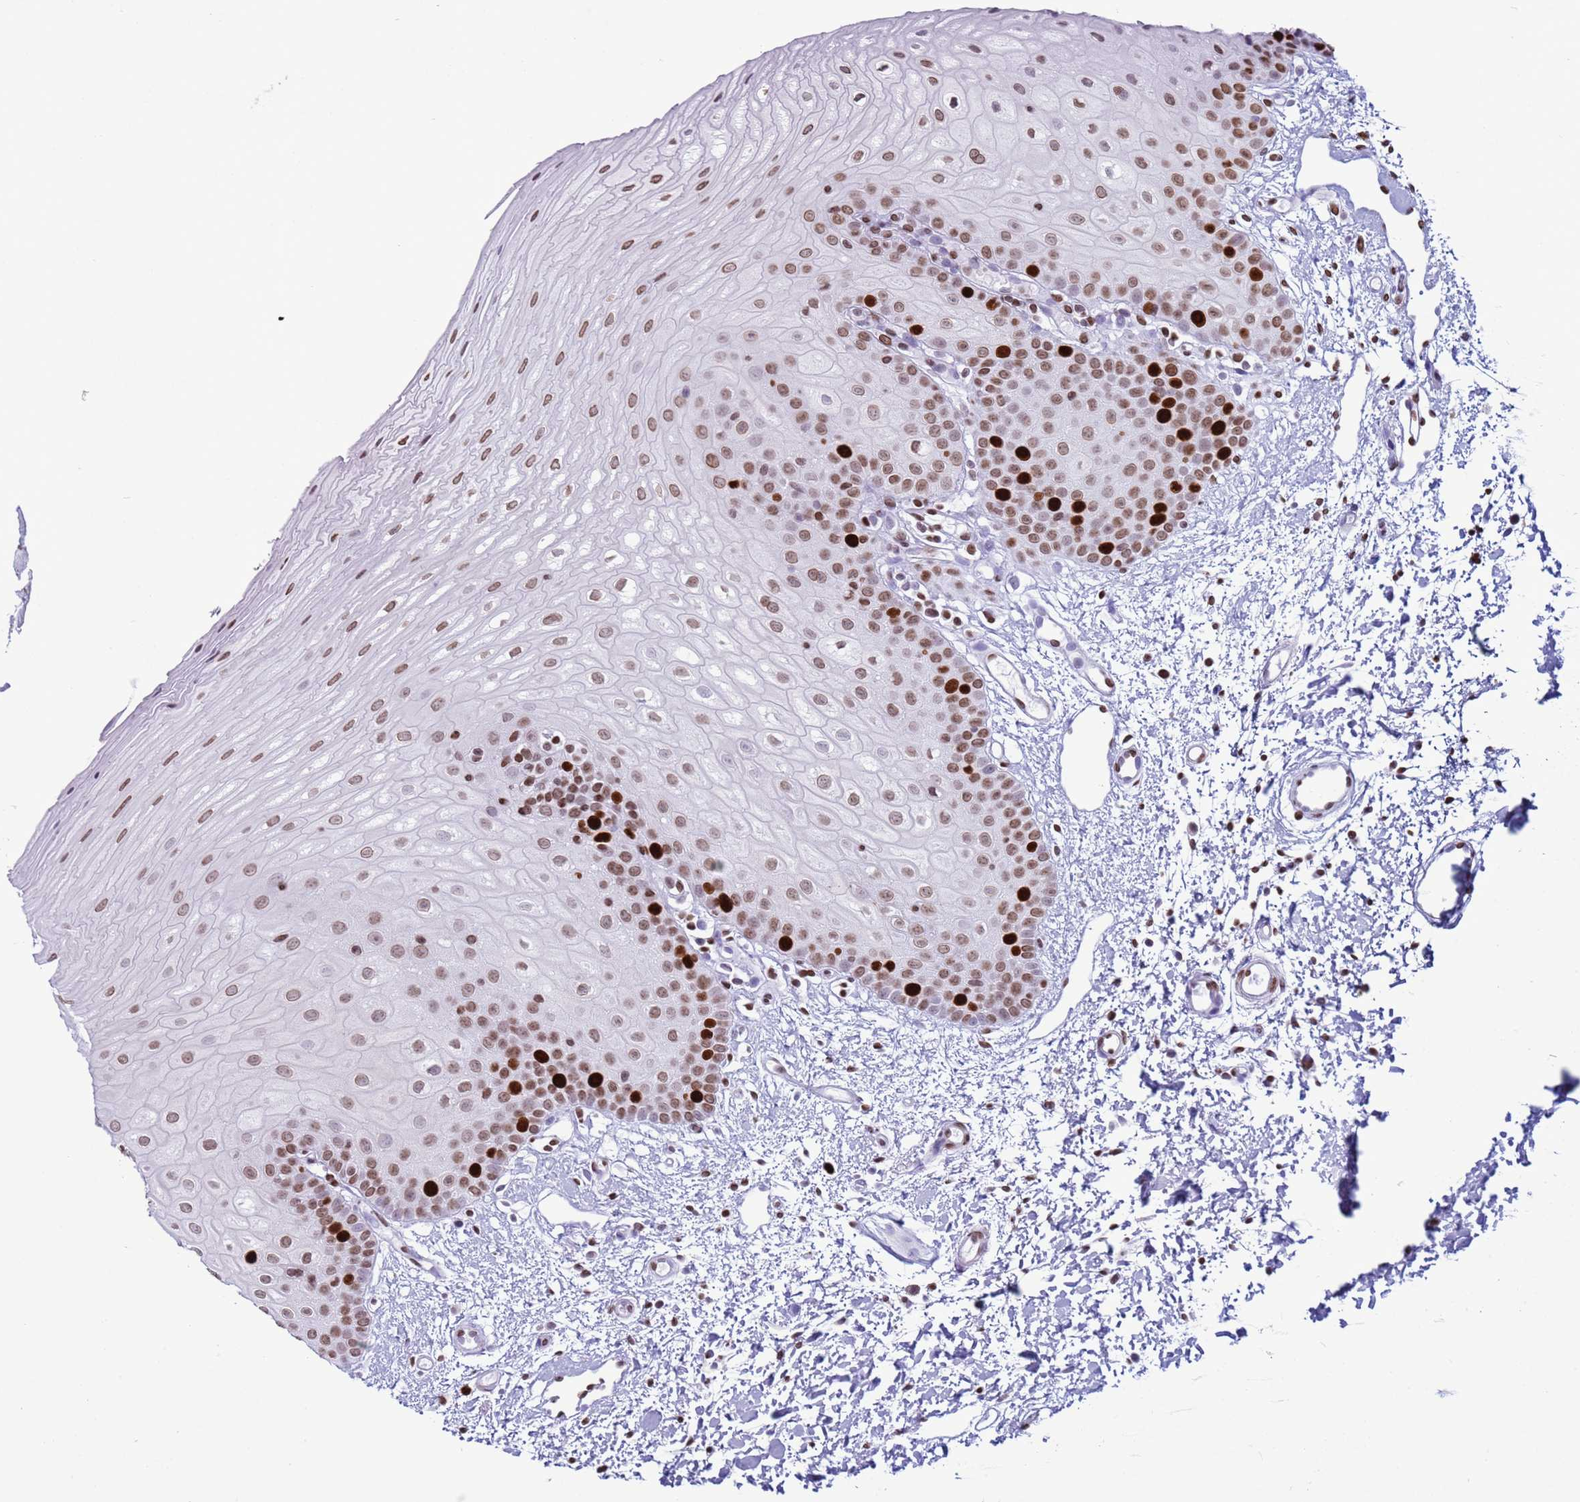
{"staining": {"intensity": "strong", "quantity": "25%-75%", "location": "nuclear"}, "tissue": "oral mucosa", "cell_type": "Squamous epithelial cells", "image_type": "normal", "snomed": [{"axis": "morphology", "description": "Normal tissue, NOS"}, {"axis": "topography", "description": "Oral tissue"}], "caption": "Oral mucosa stained for a protein (brown) demonstrates strong nuclear positive staining in about 25%-75% of squamous epithelial cells.", "gene": "H4C11", "patient": {"sex": "female", "age": 67}}